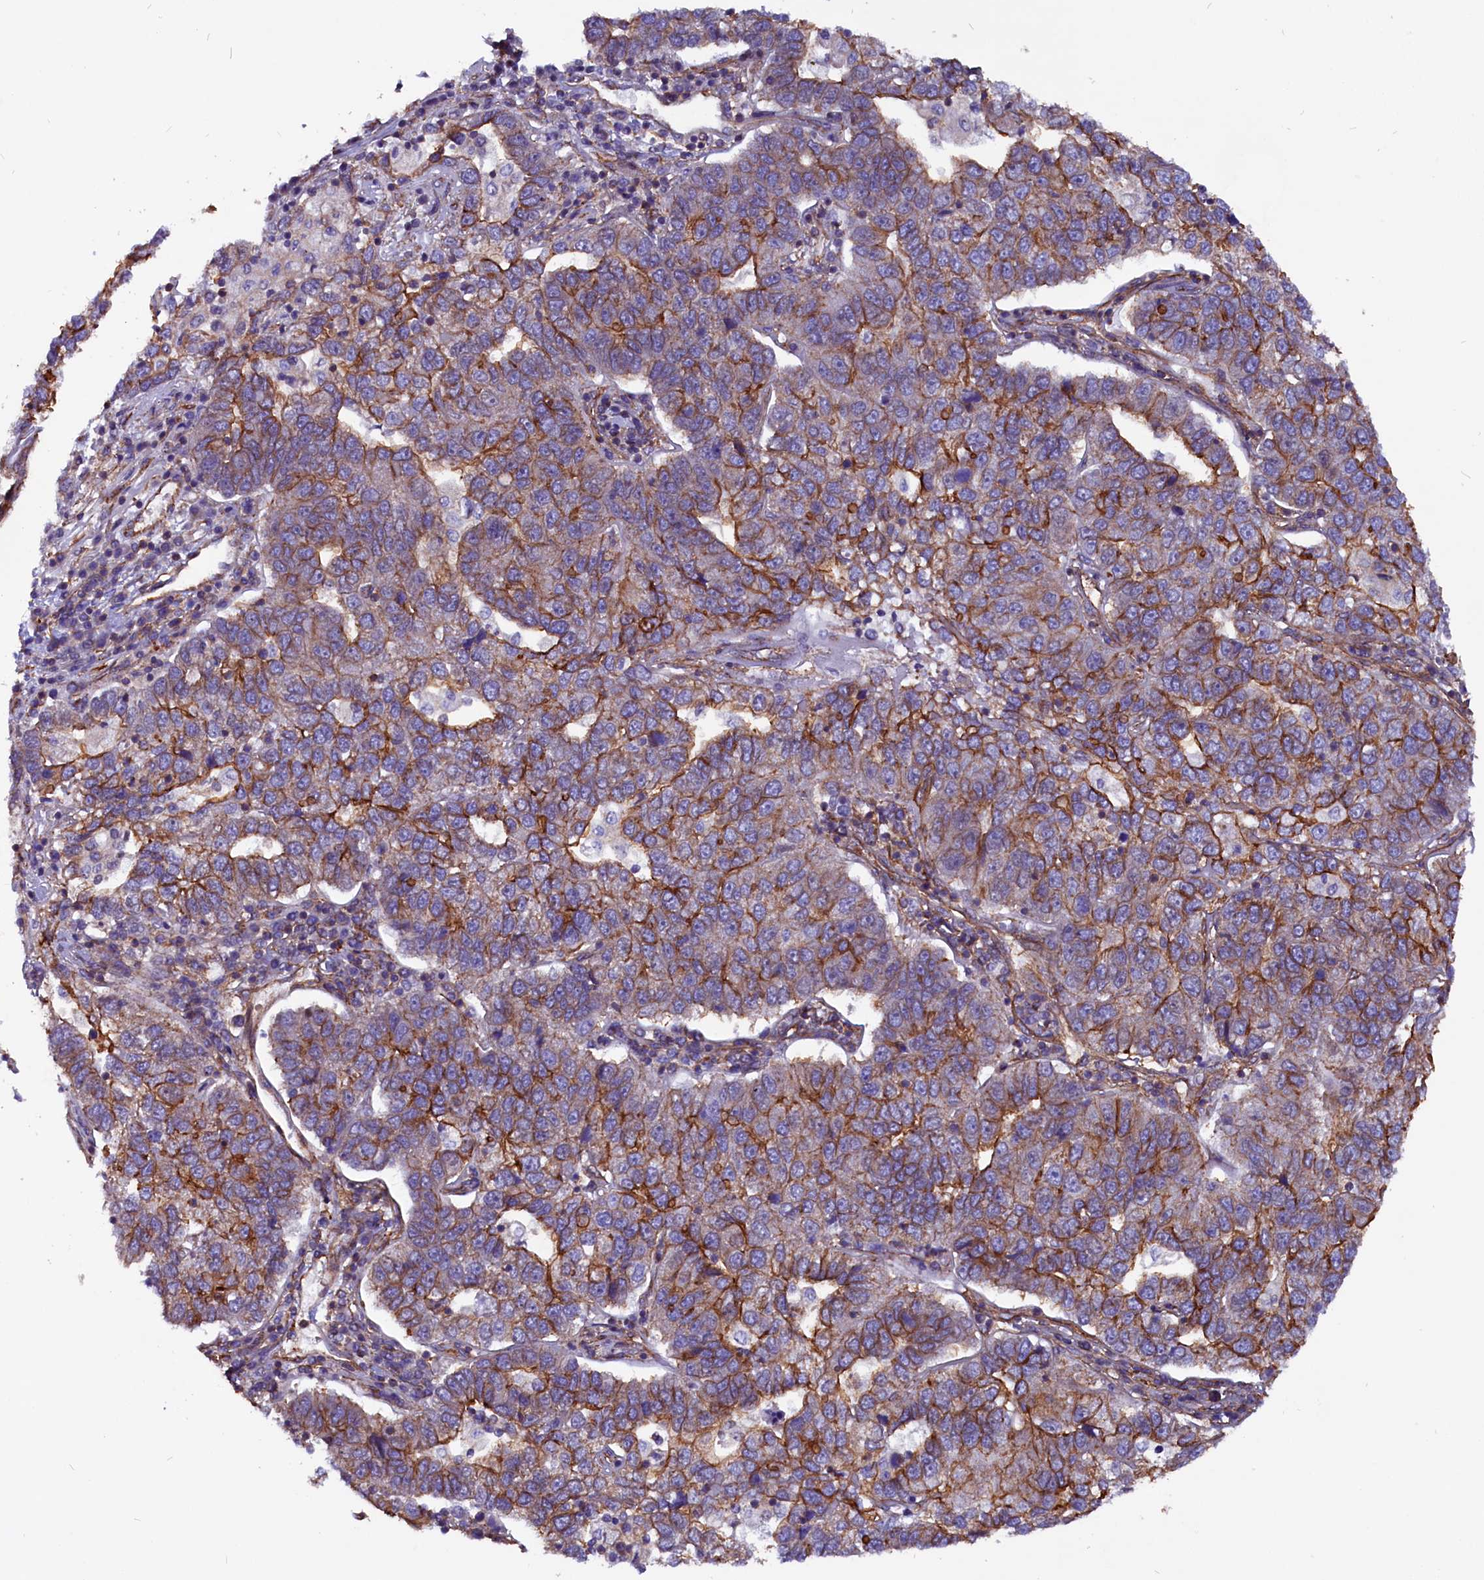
{"staining": {"intensity": "moderate", "quantity": "25%-75%", "location": "cytoplasmic/membranous"}, "tissue": "pancreatic cancer", "cell_type": "Tumor cells", "image_type": "cancer", "snomed": [{"axis": "morphology", "description": "Adenocarcinoma, NOS"}, {"axis": "topography", "description": "Pancreas"}], "caption": "Moderate cytoplasmic/membranous staining for a protein is seen in approximately 25%-75% of tumor cells of adenocarcinoma (pancreatic) using immunohistochemistry (IHC).", "gene": "ZNF749", "patient": {"sex": "female", "age": 61}}